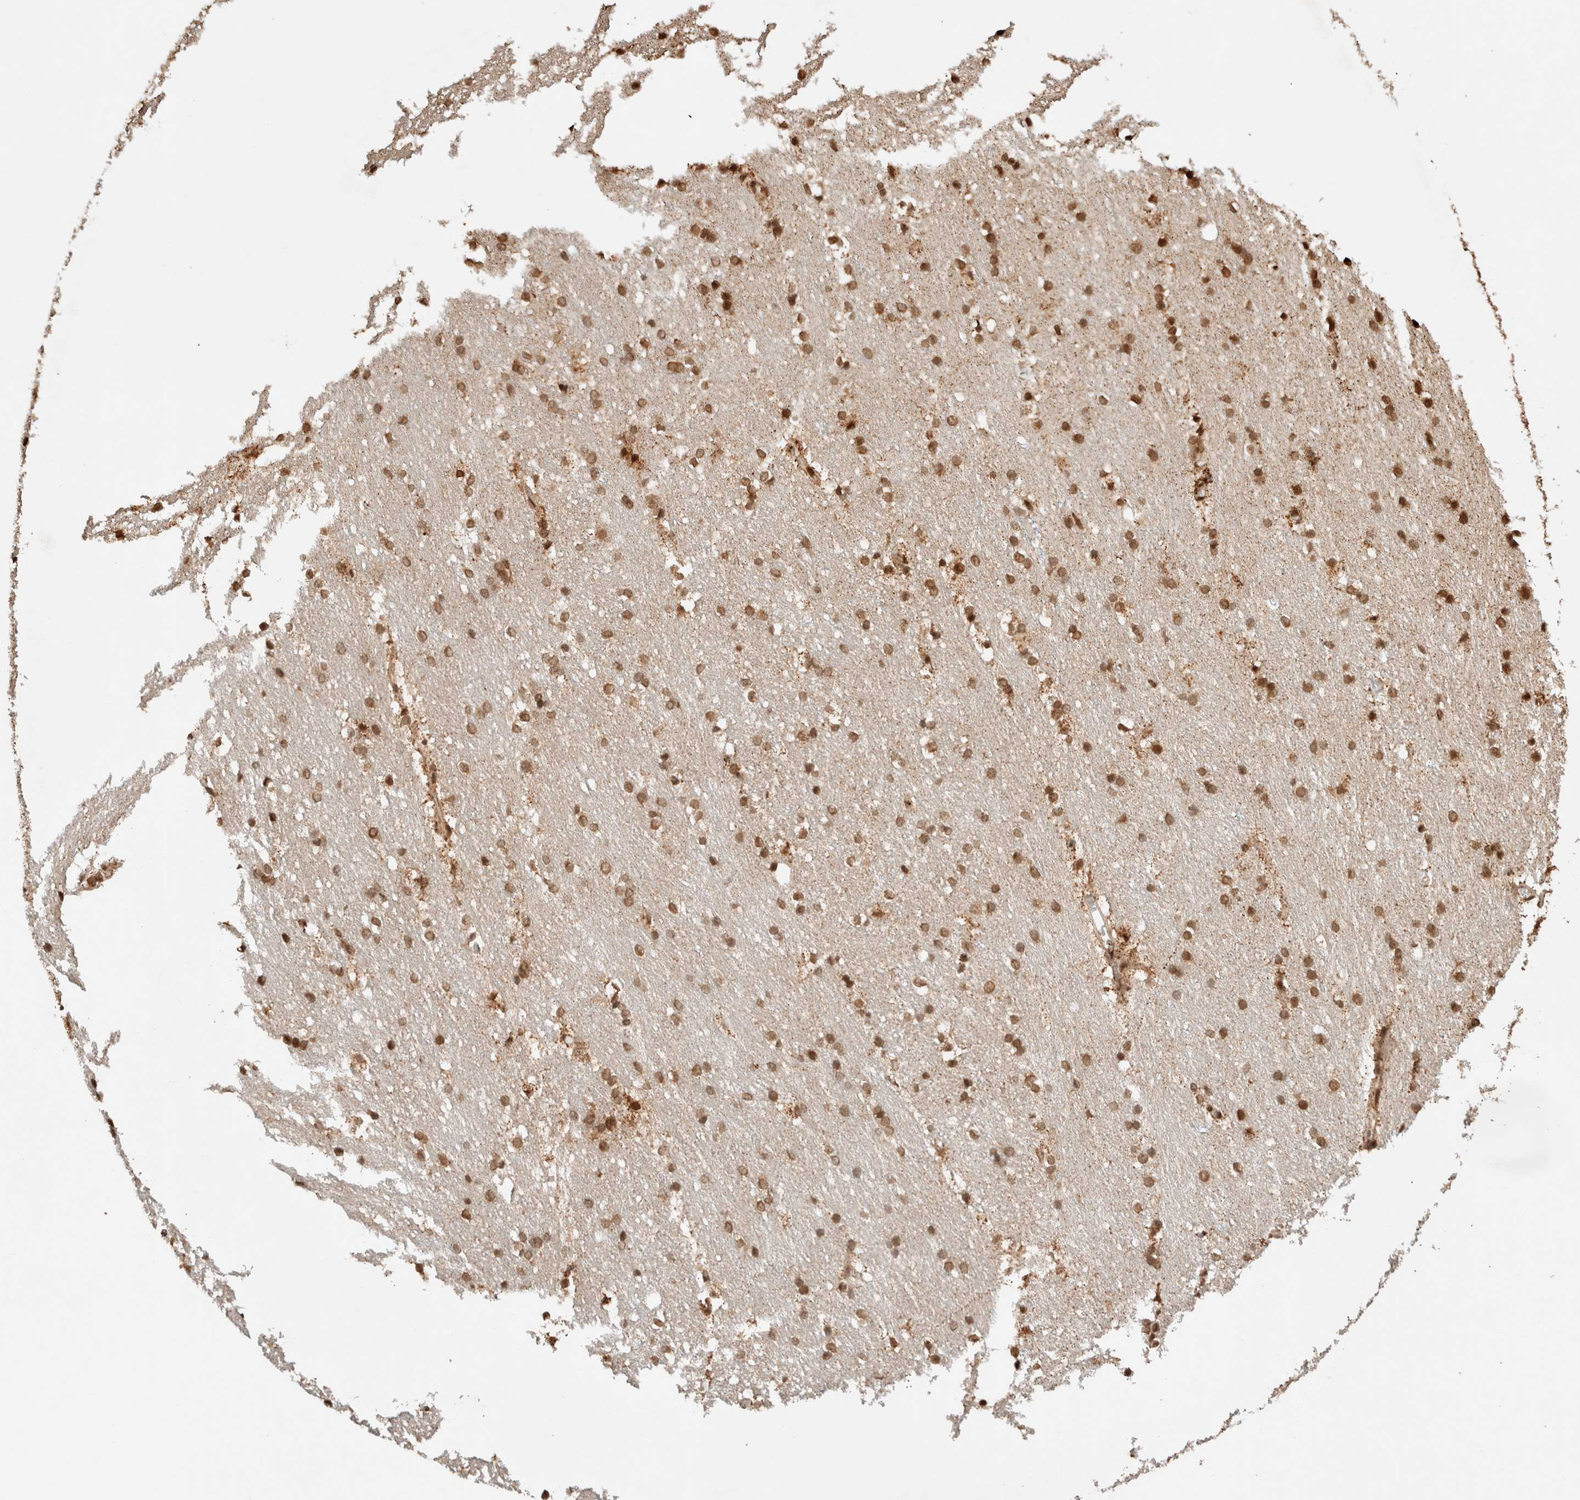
{"staining": {"intensity": "moderate", "quantity": ">75%", "location": "cytoplasmic/membranous,nuclear"}, "tissue": "caudate", "cell_type": "Glial cells", "image_type": "normal", "snomed": [{"axis": "morphology", "description": "Normal tissue, NOS"}, {"axis": "topography", "description": "Lateral ventricle wall"}], "caption": "The histopathology image exhibits immunohistochemical staining of normal caudate. There is moderate cytoplasmic/membranous,nuclear expression is present in about >75% of glial cells. (IHC, brightfield microscopy, high magnification).", "gene": "TPR", "patient": {"sex": "female", "age": 19}}